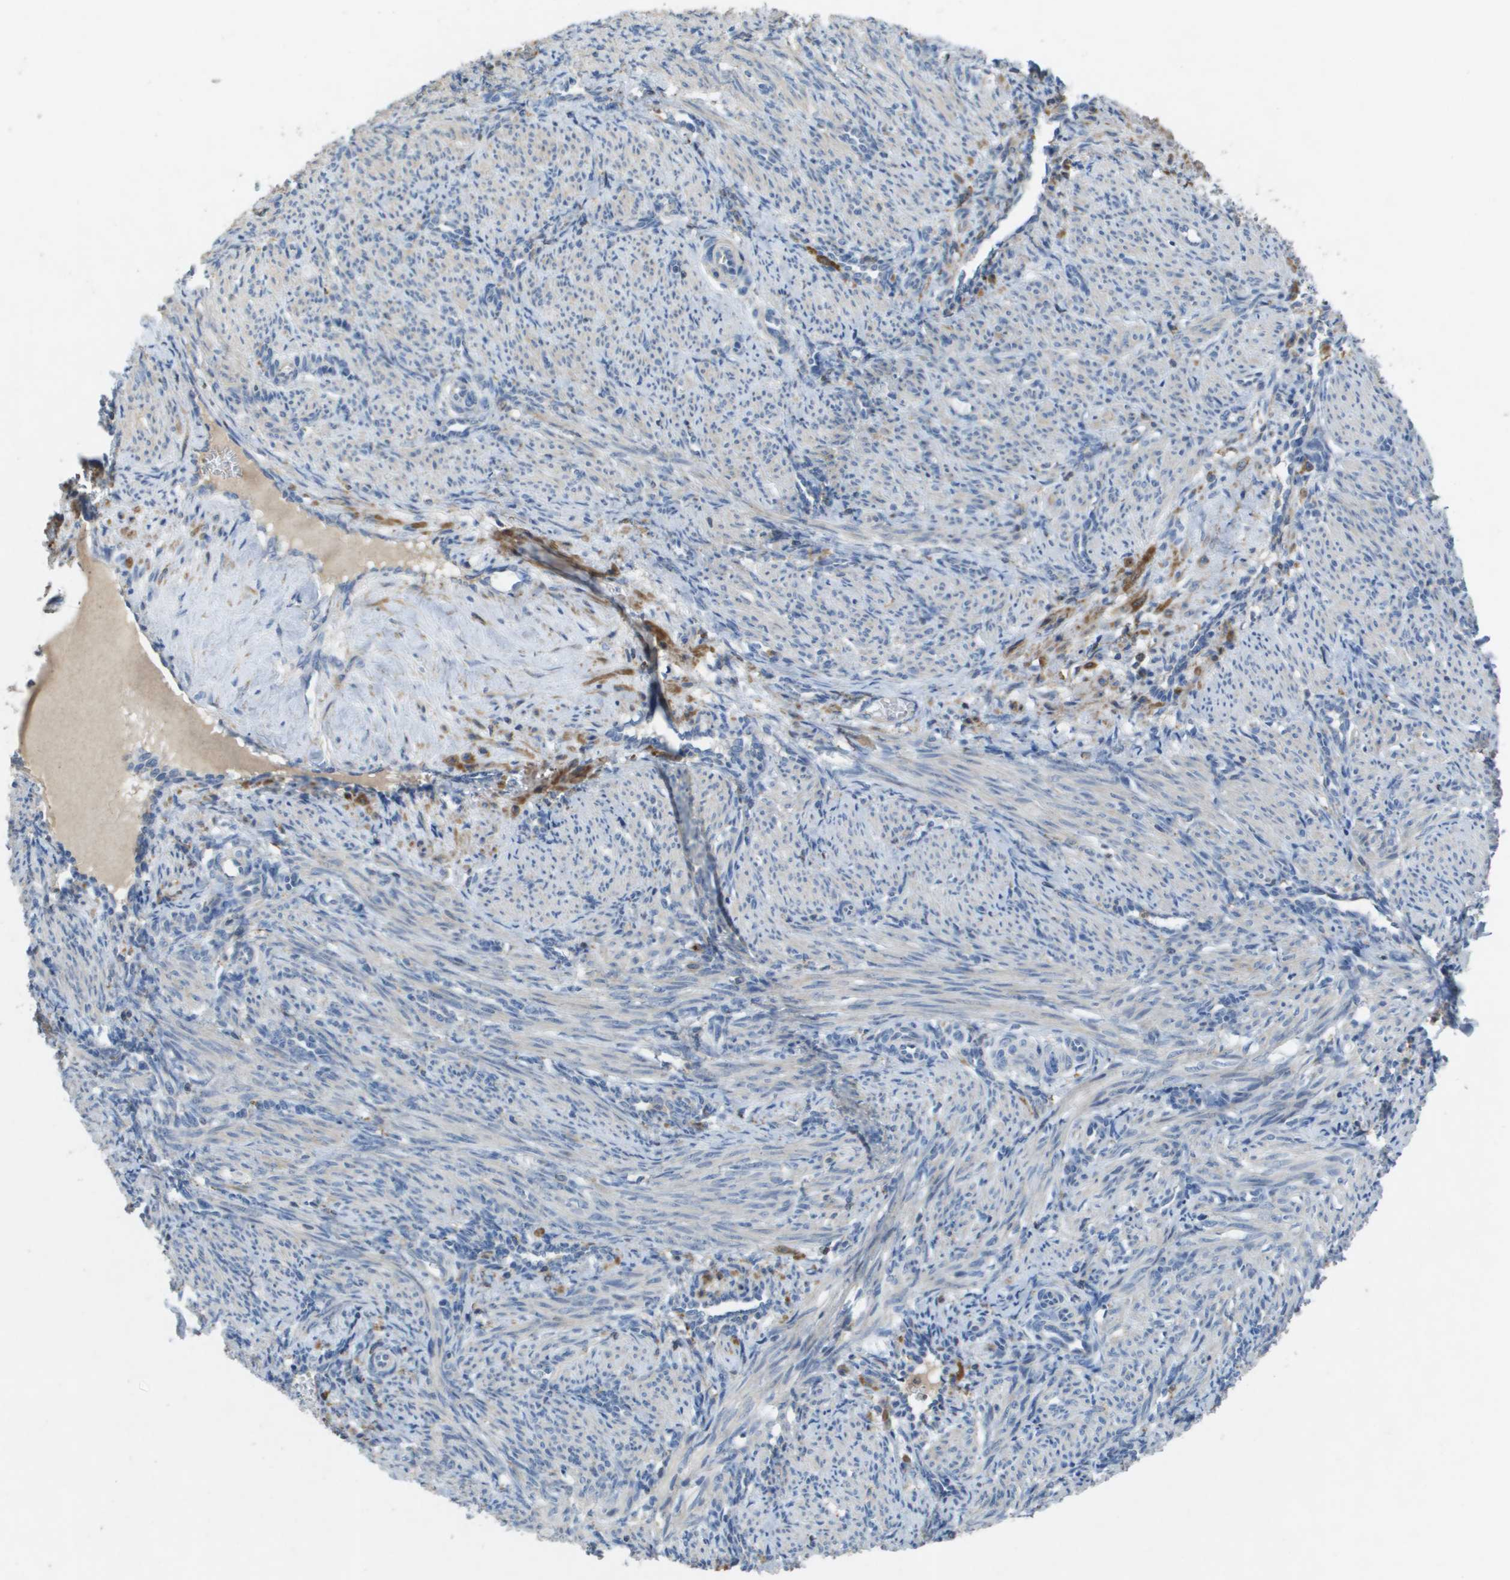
{"staining": {"intensity": "moderate", "quantity": "25%-75%", "location": "cytoplasmic/membranous"}, "tissue": "smooth muscle", "cell_type": "Smooth muscle cells", "image_type": "normal", "snomed": [{"axis": "morphology", "description": "Normal tissue, NOS"}, {"axis": "topography", "description": "Endometrium"}], "caption": "A brown stain shows moderate cytoplasmic/membranous positivity of a protein in smooth muscle cells of unremarkable human smooth muscle. The staining was performed using DAB (3,3'-diaminobenzidine), with brown indicating positive protein expression. Nuclei are stained blue with hematoxylin.", "gene": "CLCA4", "patient": {"sex": "female", "age": 33}}